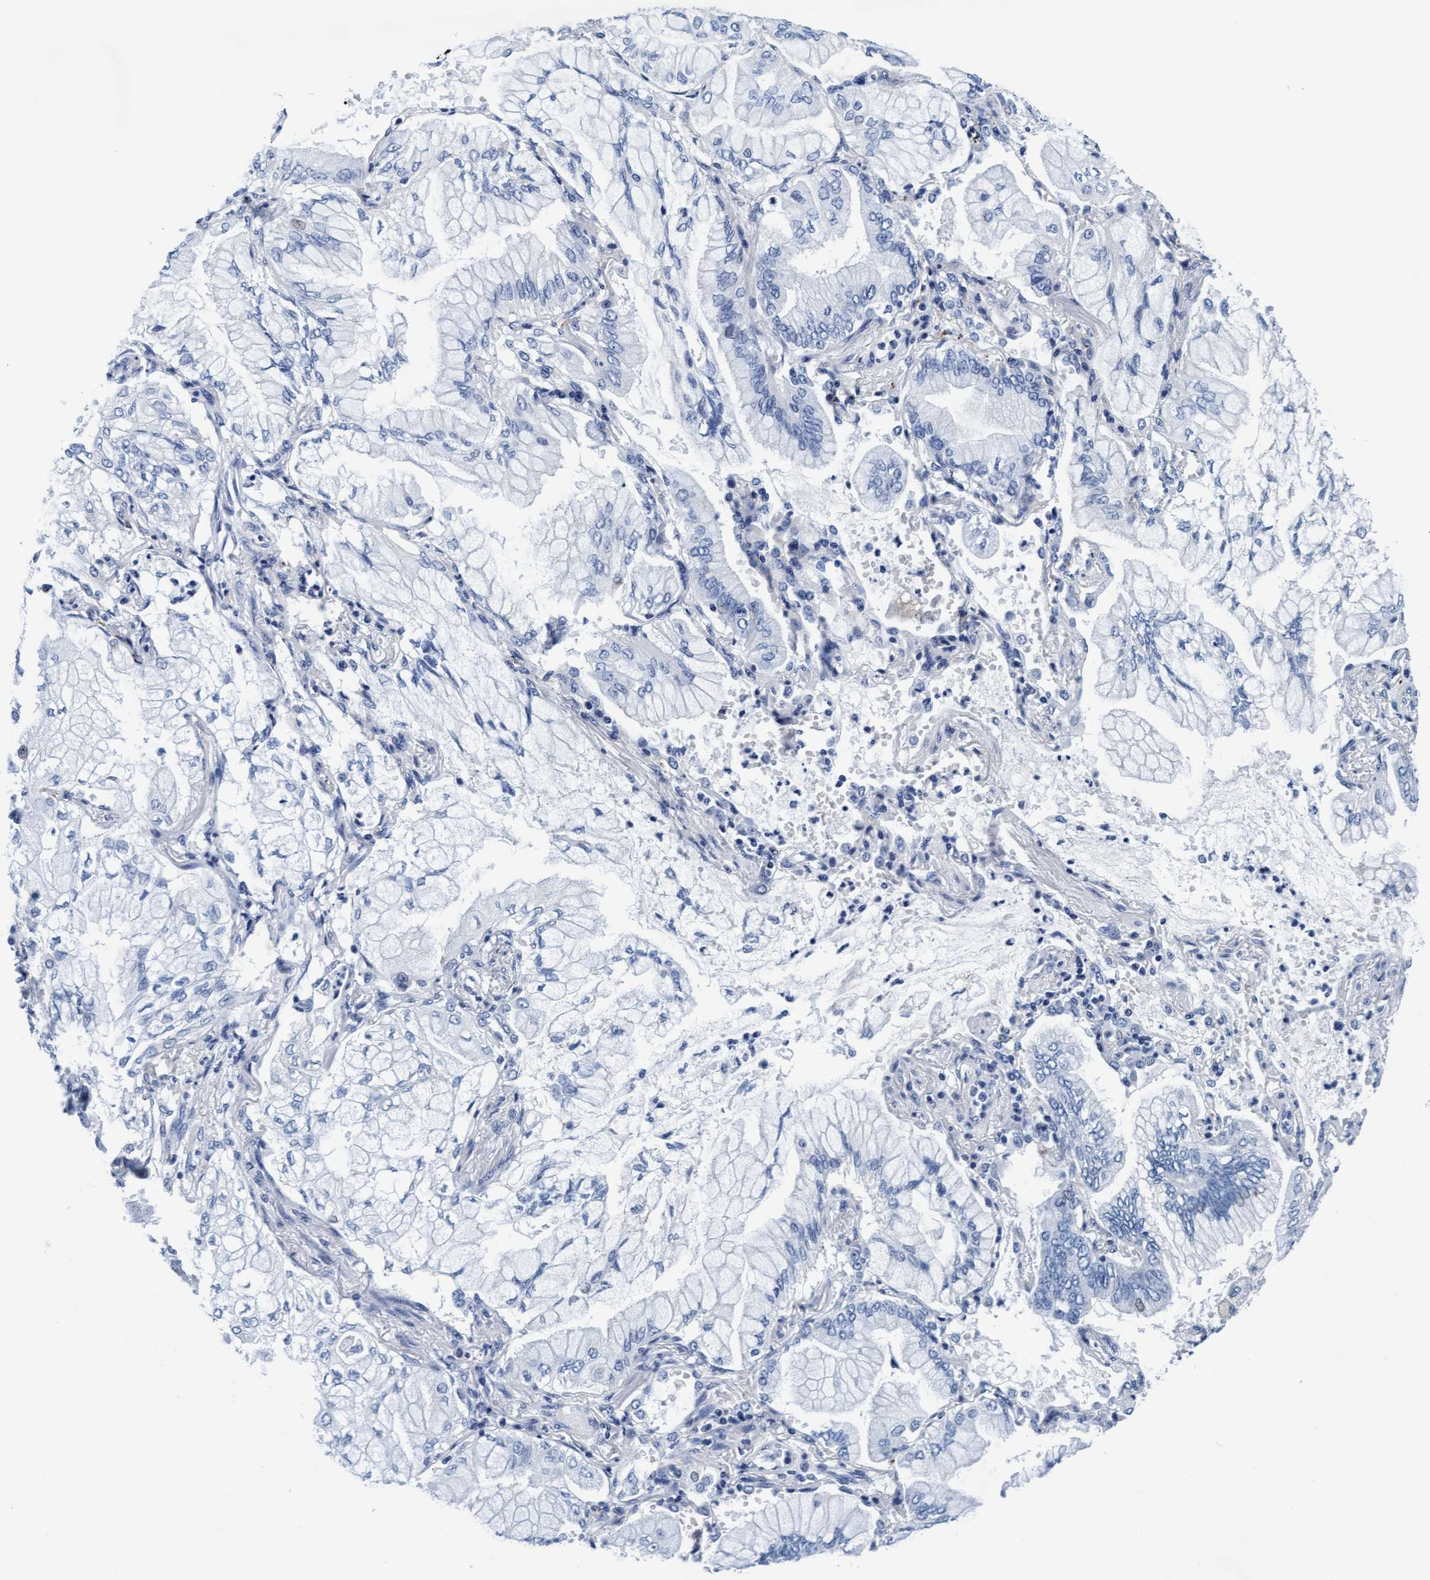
{"staining": {"intensity": "negative", "quantity": "none", "location": "none"}, "tissue": "lung cancer", "cell_type": "Tumor cells", "image_type": "cancer", "snomed": [{"axis": "morphology", "description": "Adenocarcinoma, NOS"}, {"axis": "topography", "description": "Lung"}], "caption": "Adenocarcinoma (lung) was stained to show a protein in brown. There is no significant expression in tumor cells.", "gene": "ARSG", "patient": {"sex": "female", "age": 70}}